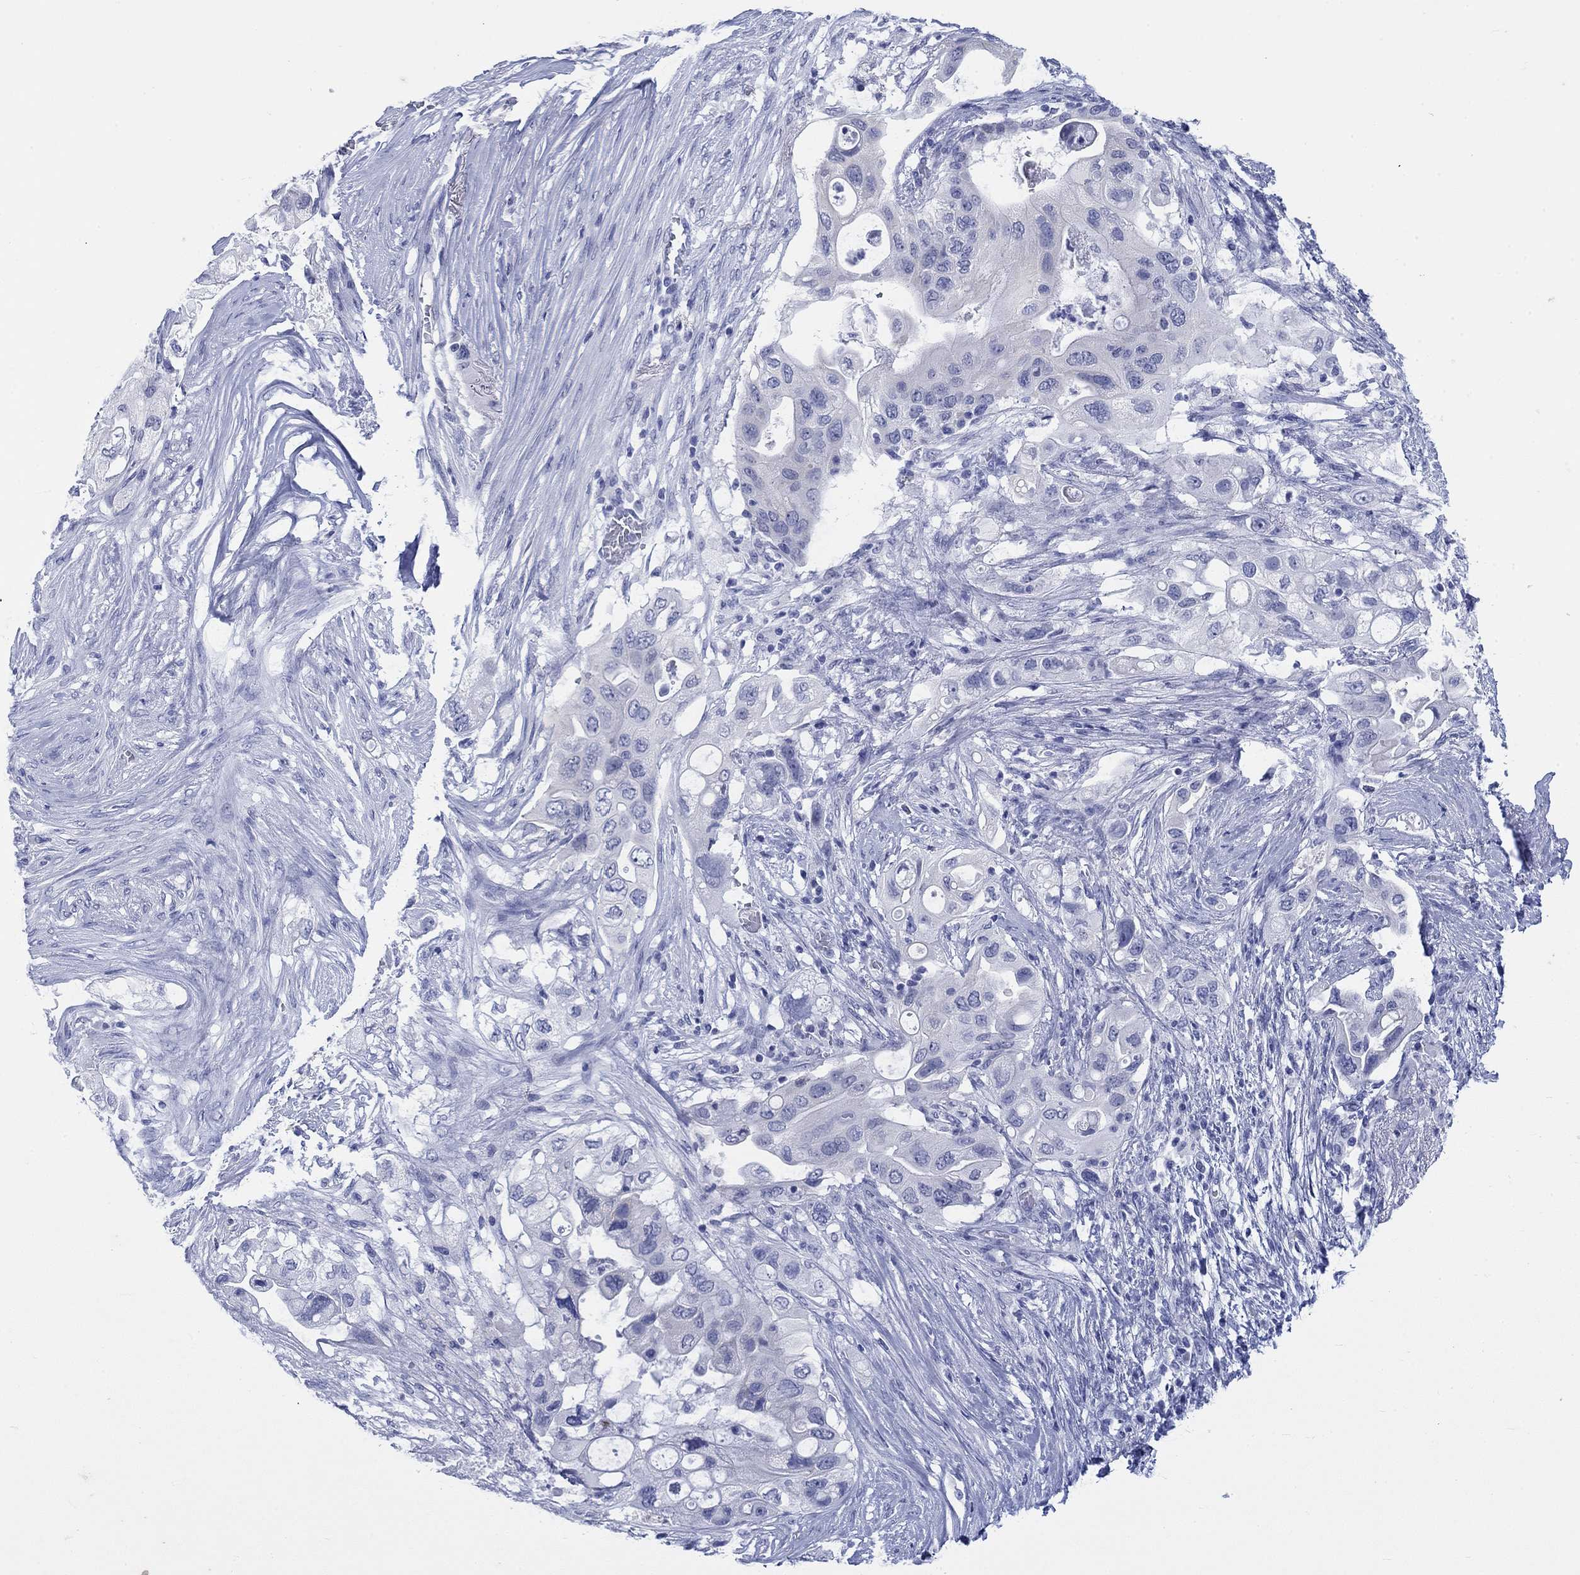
{"staining": {"intensity": "negative", "quantity": "none", "location": "none"}, "tissue": "pancreatic cancer", "cell_type": "Tumor cells", "image_type": "cancer", "snomed": [{"axis": "morphology", "description": "Adenocarcinoma, NOS"}, {"axis": "topography", "description": "Pancreas"}], "caption": "High magnification brightfield microscopy of pancreatic cancer (adenocarcinoma) stained with DAB (3,3'-diaminobenzidine) (brown) and counterstained with hematoxylin (blue): tumor cells show no significant staining. The staining is performed using DAB (3,3'-diaminobenzidine) brown chromogen with nuclei counter-stained in using hematoxylin.", "gene": "KRT76", "patient": {"sex": "female", "age": 72}}